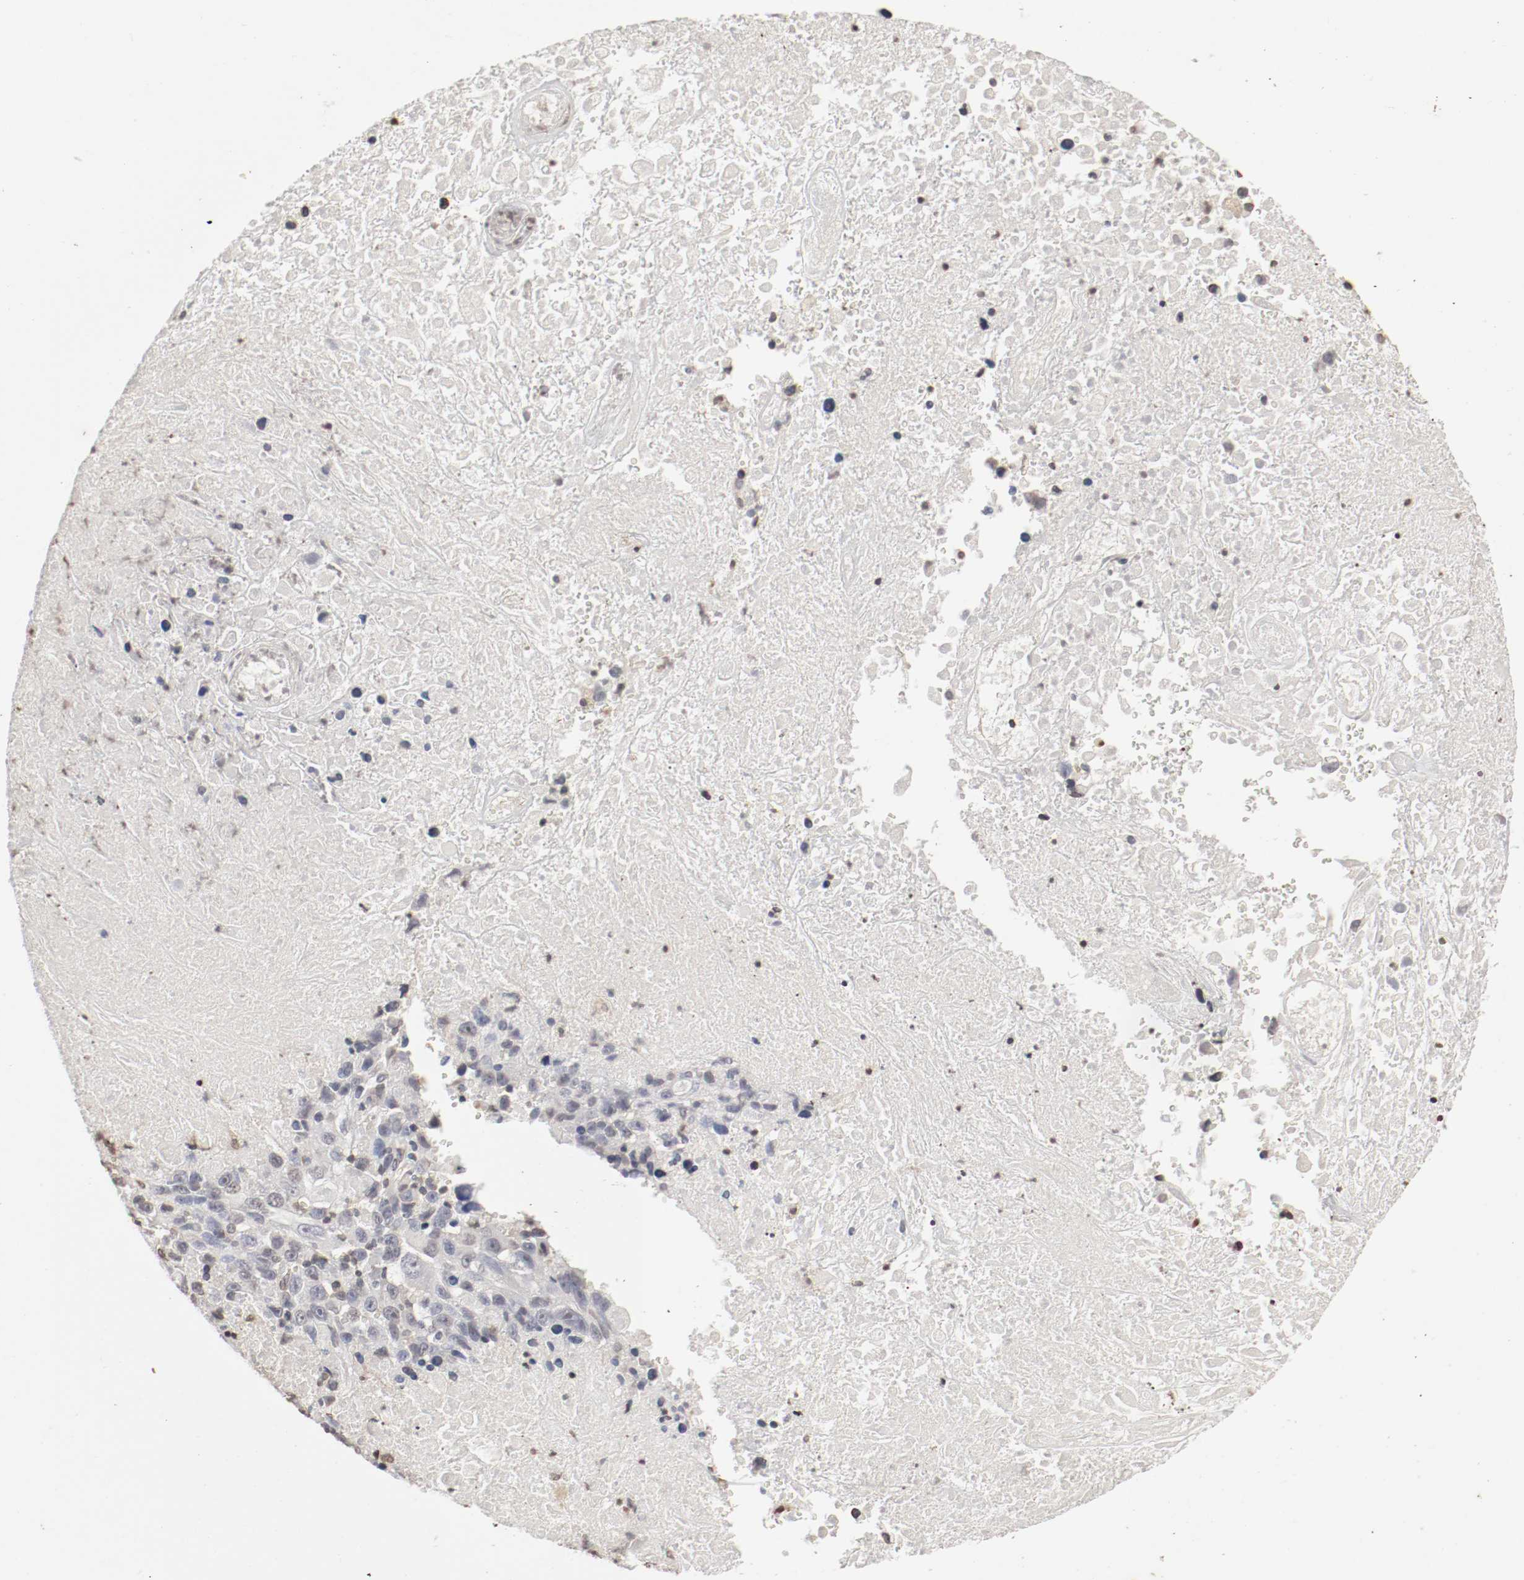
{"staining": {"intensity": "negative", "quantity": "none", "location": "none"}, "tissue": "melanoma", "cell_type": "Tumor cells", "image_type": "cancer", "snomed": [{"axis": "morphology", "description": "Malignant melanoma, Metastatic site"}, {"axis": "topography", "description": "Cerebral cortex"}], "caption": "Tumor cells are negative for protein expression in human malignant melanoma (metastatic site).", "gene": "WASL", "patient": {"sex": "female", "age": 52}}